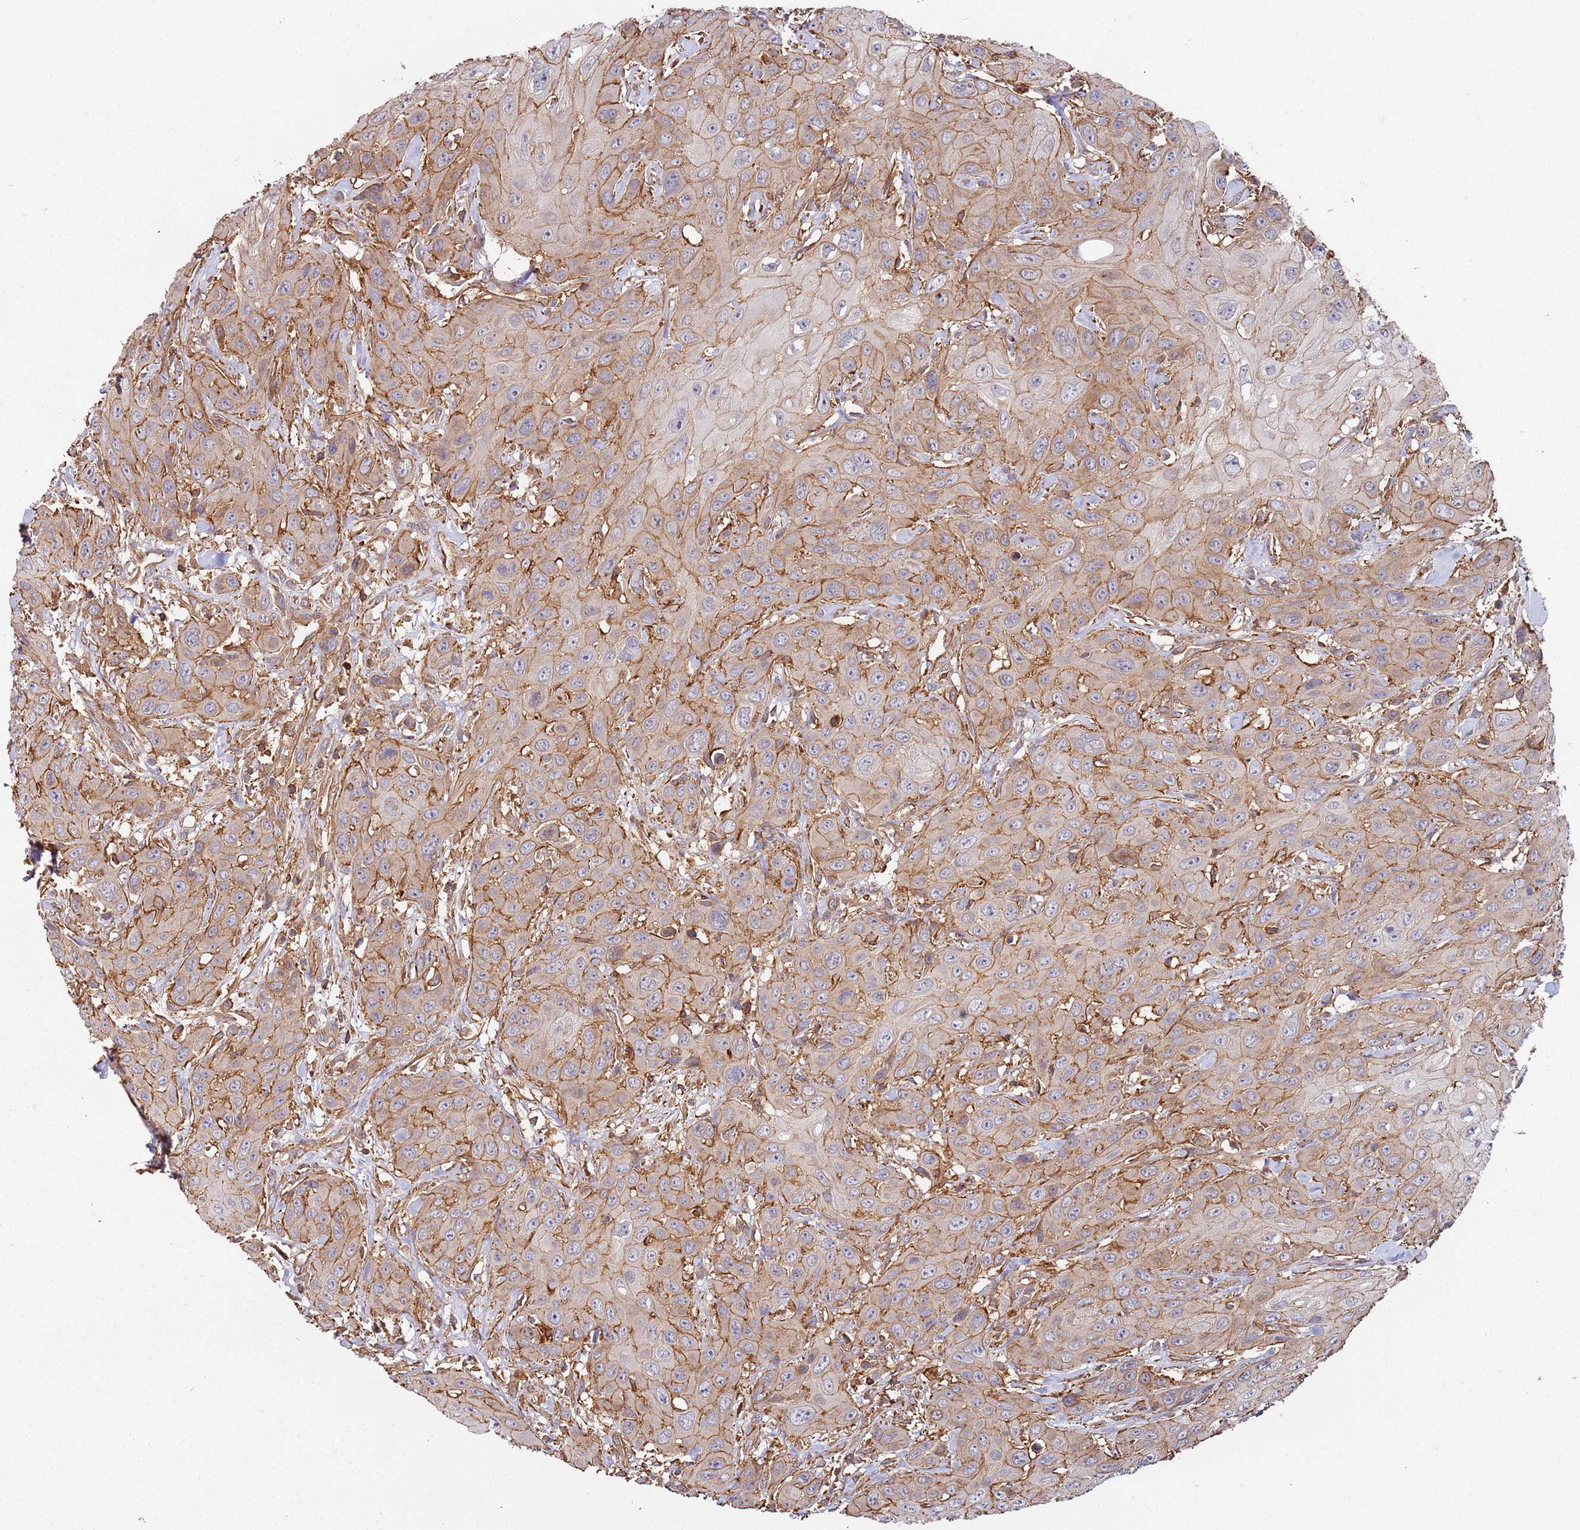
{"staining": {"intensity": "moderate", "quantity": "25%-75%", "location": "cytoplasmic/membranous"}, "tissue": "head and neck cancer", "cell_type": "Tumor cells", "image_type": "cancer", "snomed": [{"axis": "morphology", "description": "Squamous cell carcinoma, NOS"}, {"axis": "topography", "description": "Head-Neck"}], "caption": "Approximately 25%-75% of tumor cells in head and neck cancer demonstrate moderate cytoplasmic/membranous protein expression as visualized by brown immunohistochemical staining.", "gene": "CYP2U1", "patient": {"sex": "male", "age": 81}}